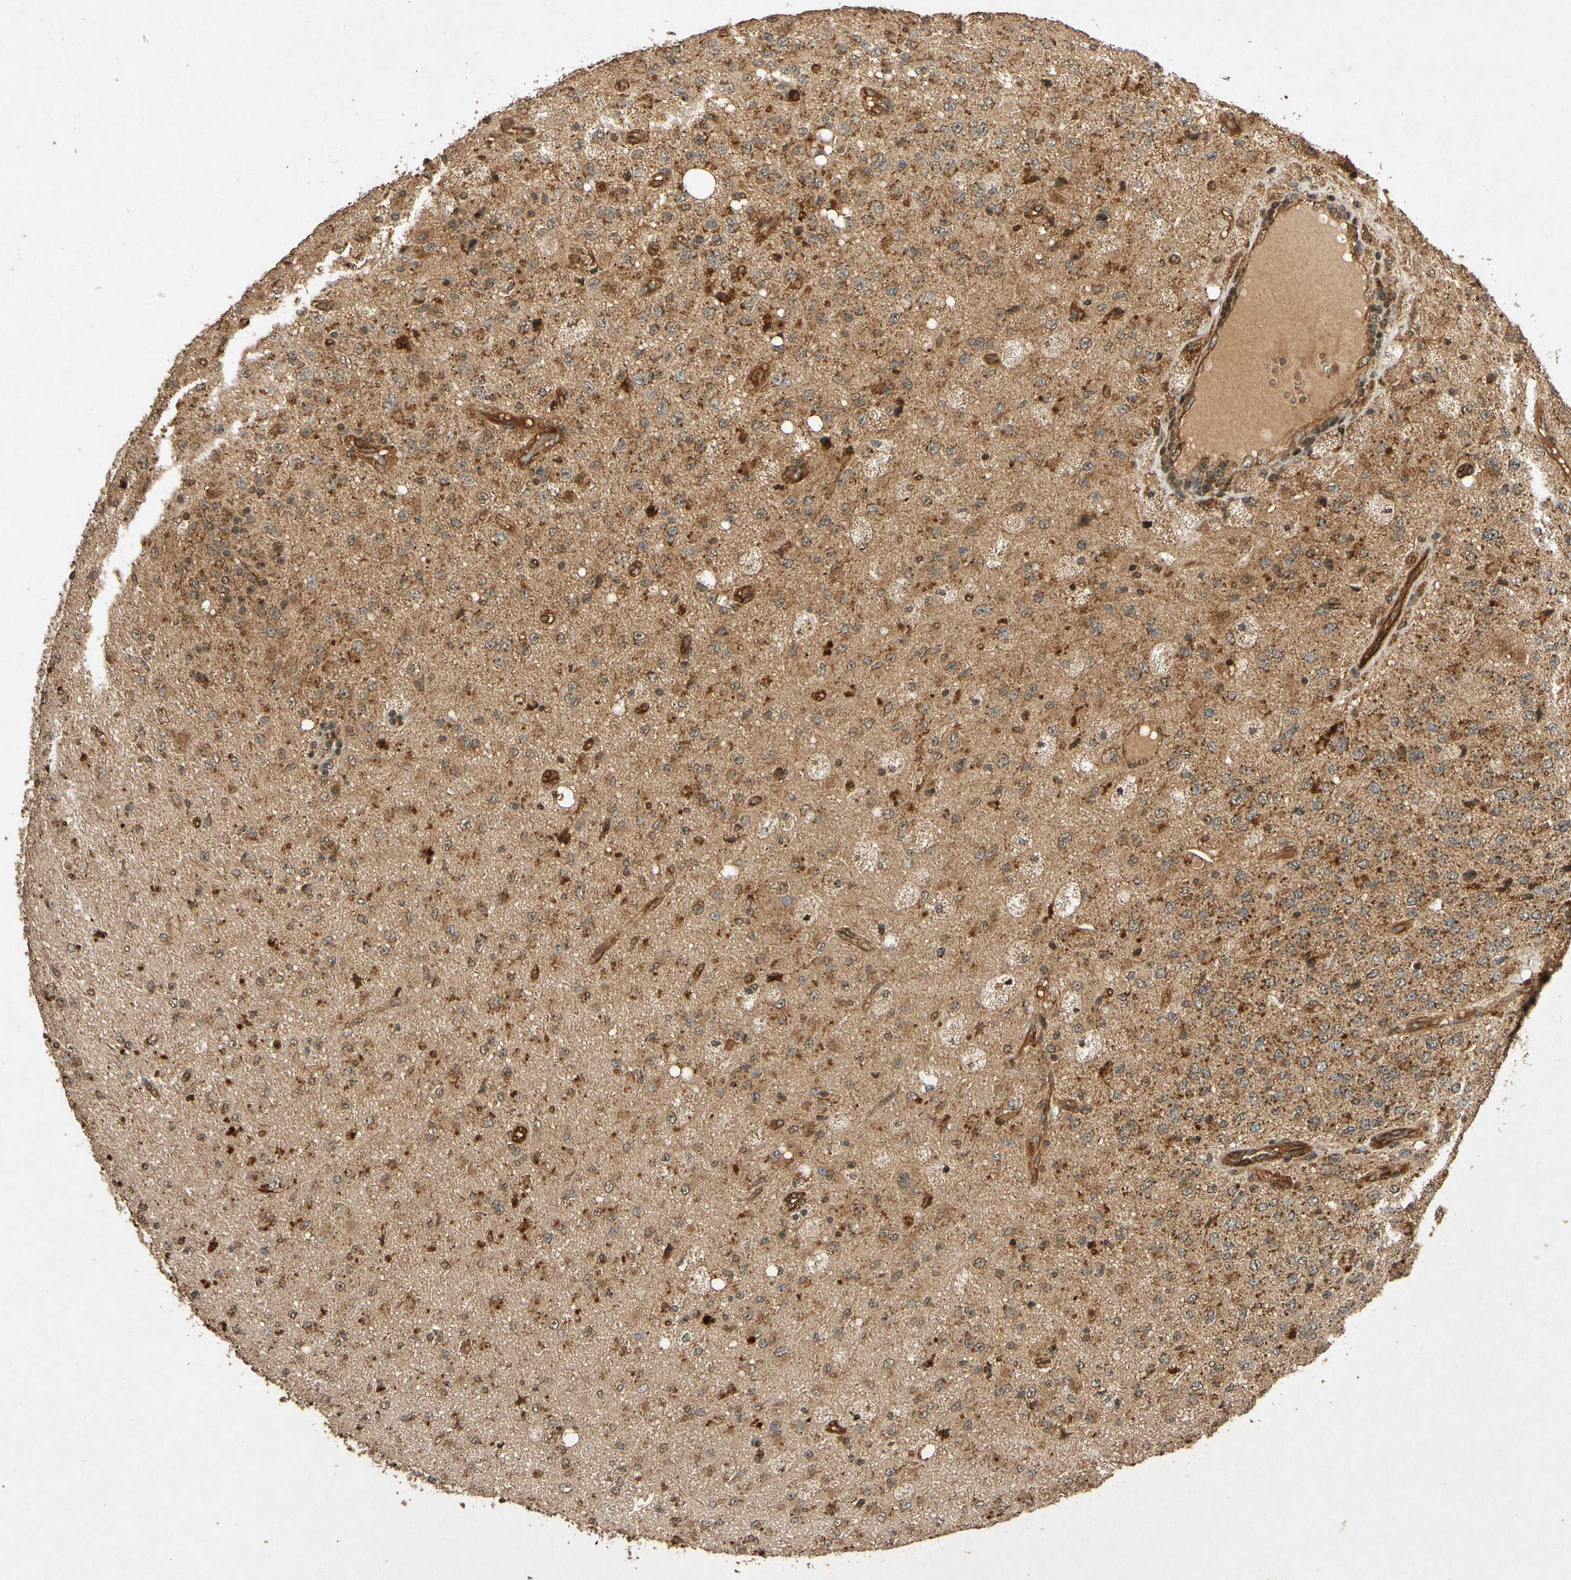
{"staining": {"intensity": "strong", "quantity": ">75%", "location": "cytoplasmic/membranous"}, "tissue": "glioma", "cell_type": "Tumor cells", "image_type": "cancer", "snomed": [{"axis": "morphology", "description": "Glioma, malignant, High grade"}, {"axis": "topography", "description": "pancreas cauda"}], "caption": "Immunohistochemistry (DAB (3,3'-diaminobenzidine)) staining of human malignant glioma (high-grade) exhibits strong cytoplasmic/membranous protein expression in approximately >75% of tumor cells. The staining is performed using DAB brown chromogen to label protein expression. The nuclei are counter-stained blue using hematoxylin.", "gene": "TXN2", "patient": {"sex": "male", "age": 60}}